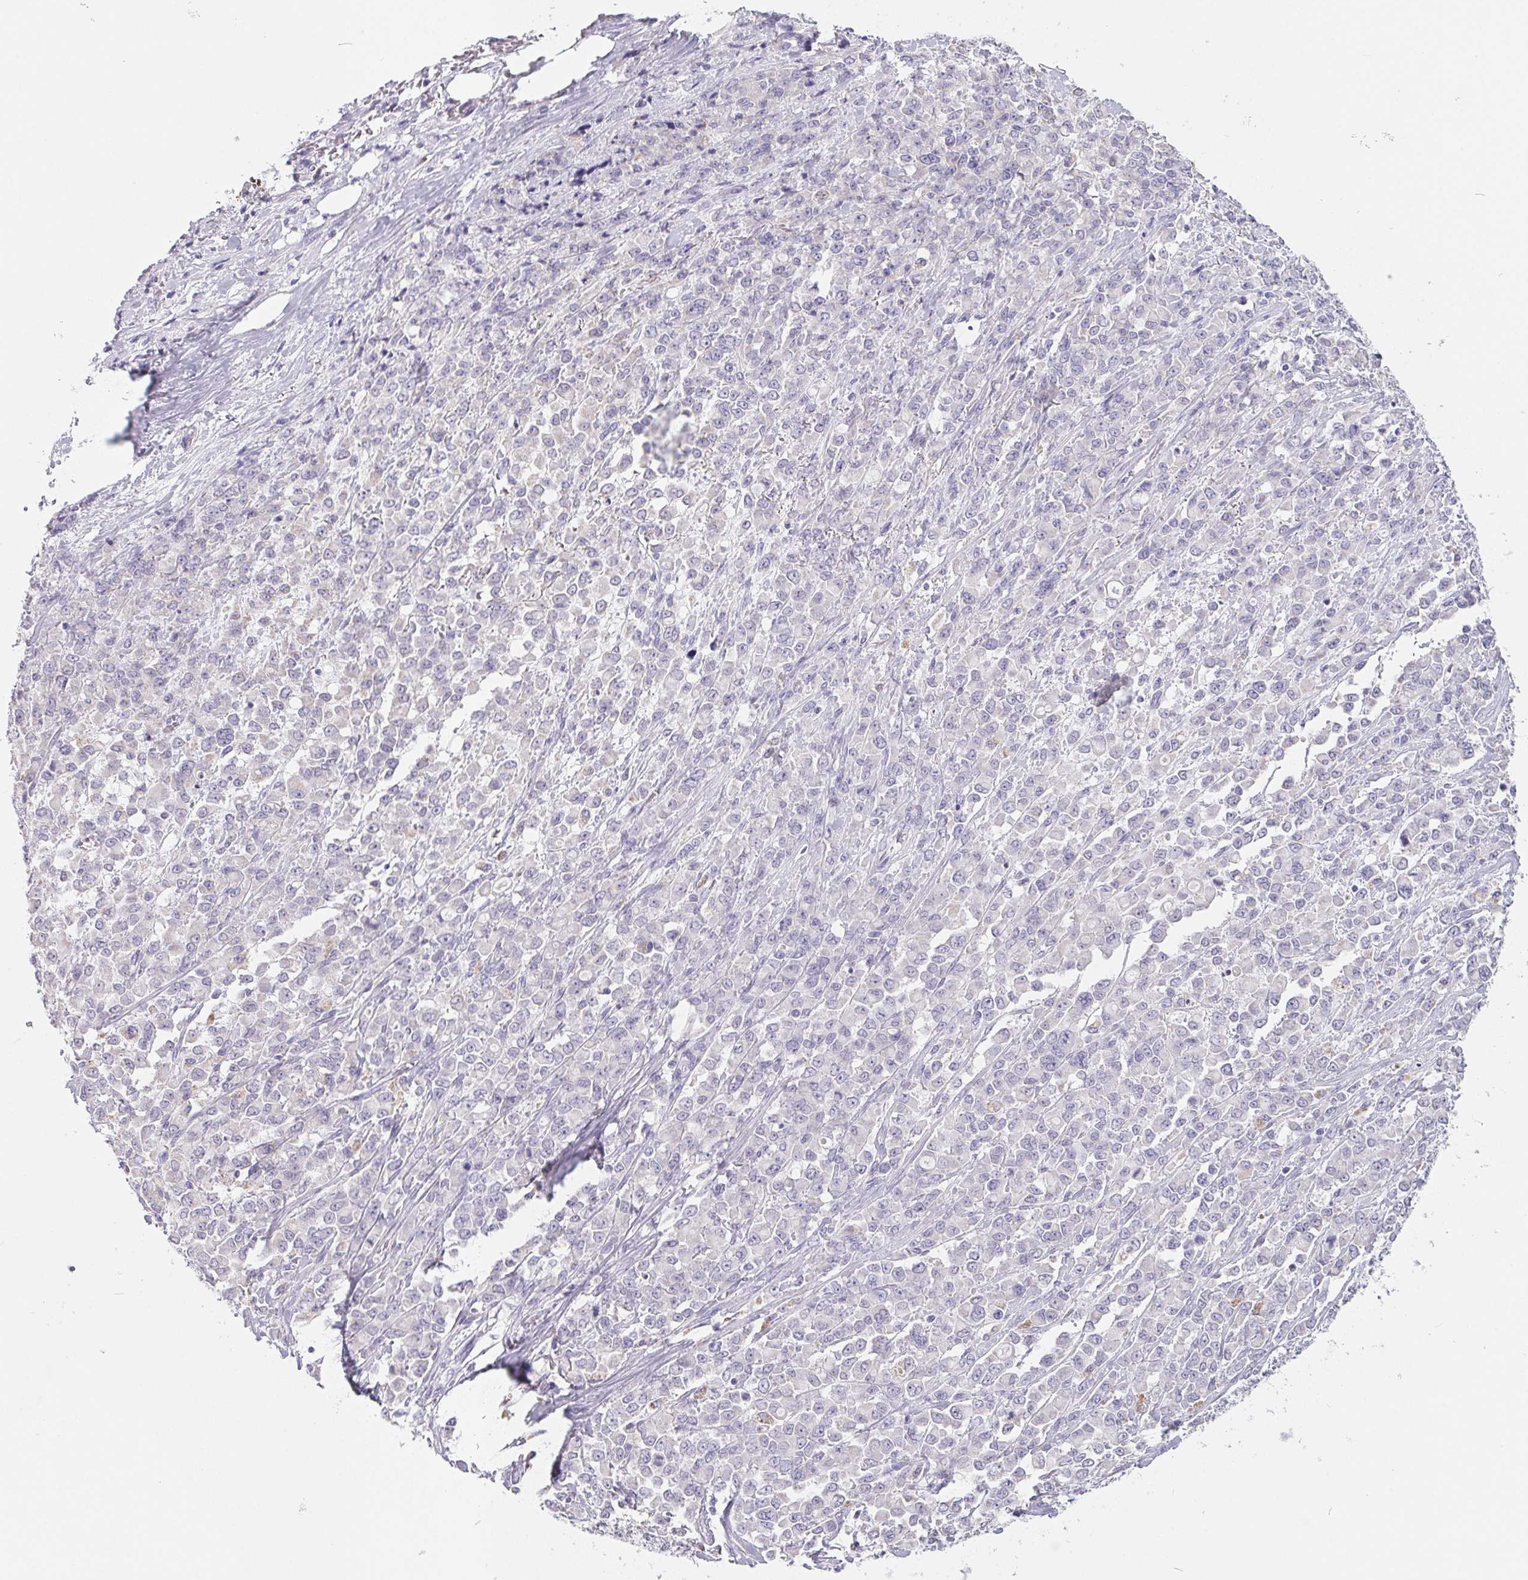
{"staining": {"intensity": "negative", "quantity": "none", "location": "none"}, "tissue": "stomach cancer", "cell_type": "Tumor cells", "image_type": "cancer", "snomed": [{"axis": "morphology", "description": "Adenocarcinoma, NOS"}, {"axis": "topography", "description": "Stomach"}], "caption": "This micrograph is of stomach adenocarcinoma stained with immunohistochemistry to label a protein in brown with the nuclei are counter-stained blue. There is no staining in tumor cells.", "gene": "FDX1", "patient": {"sex": "female", "age": 76}}